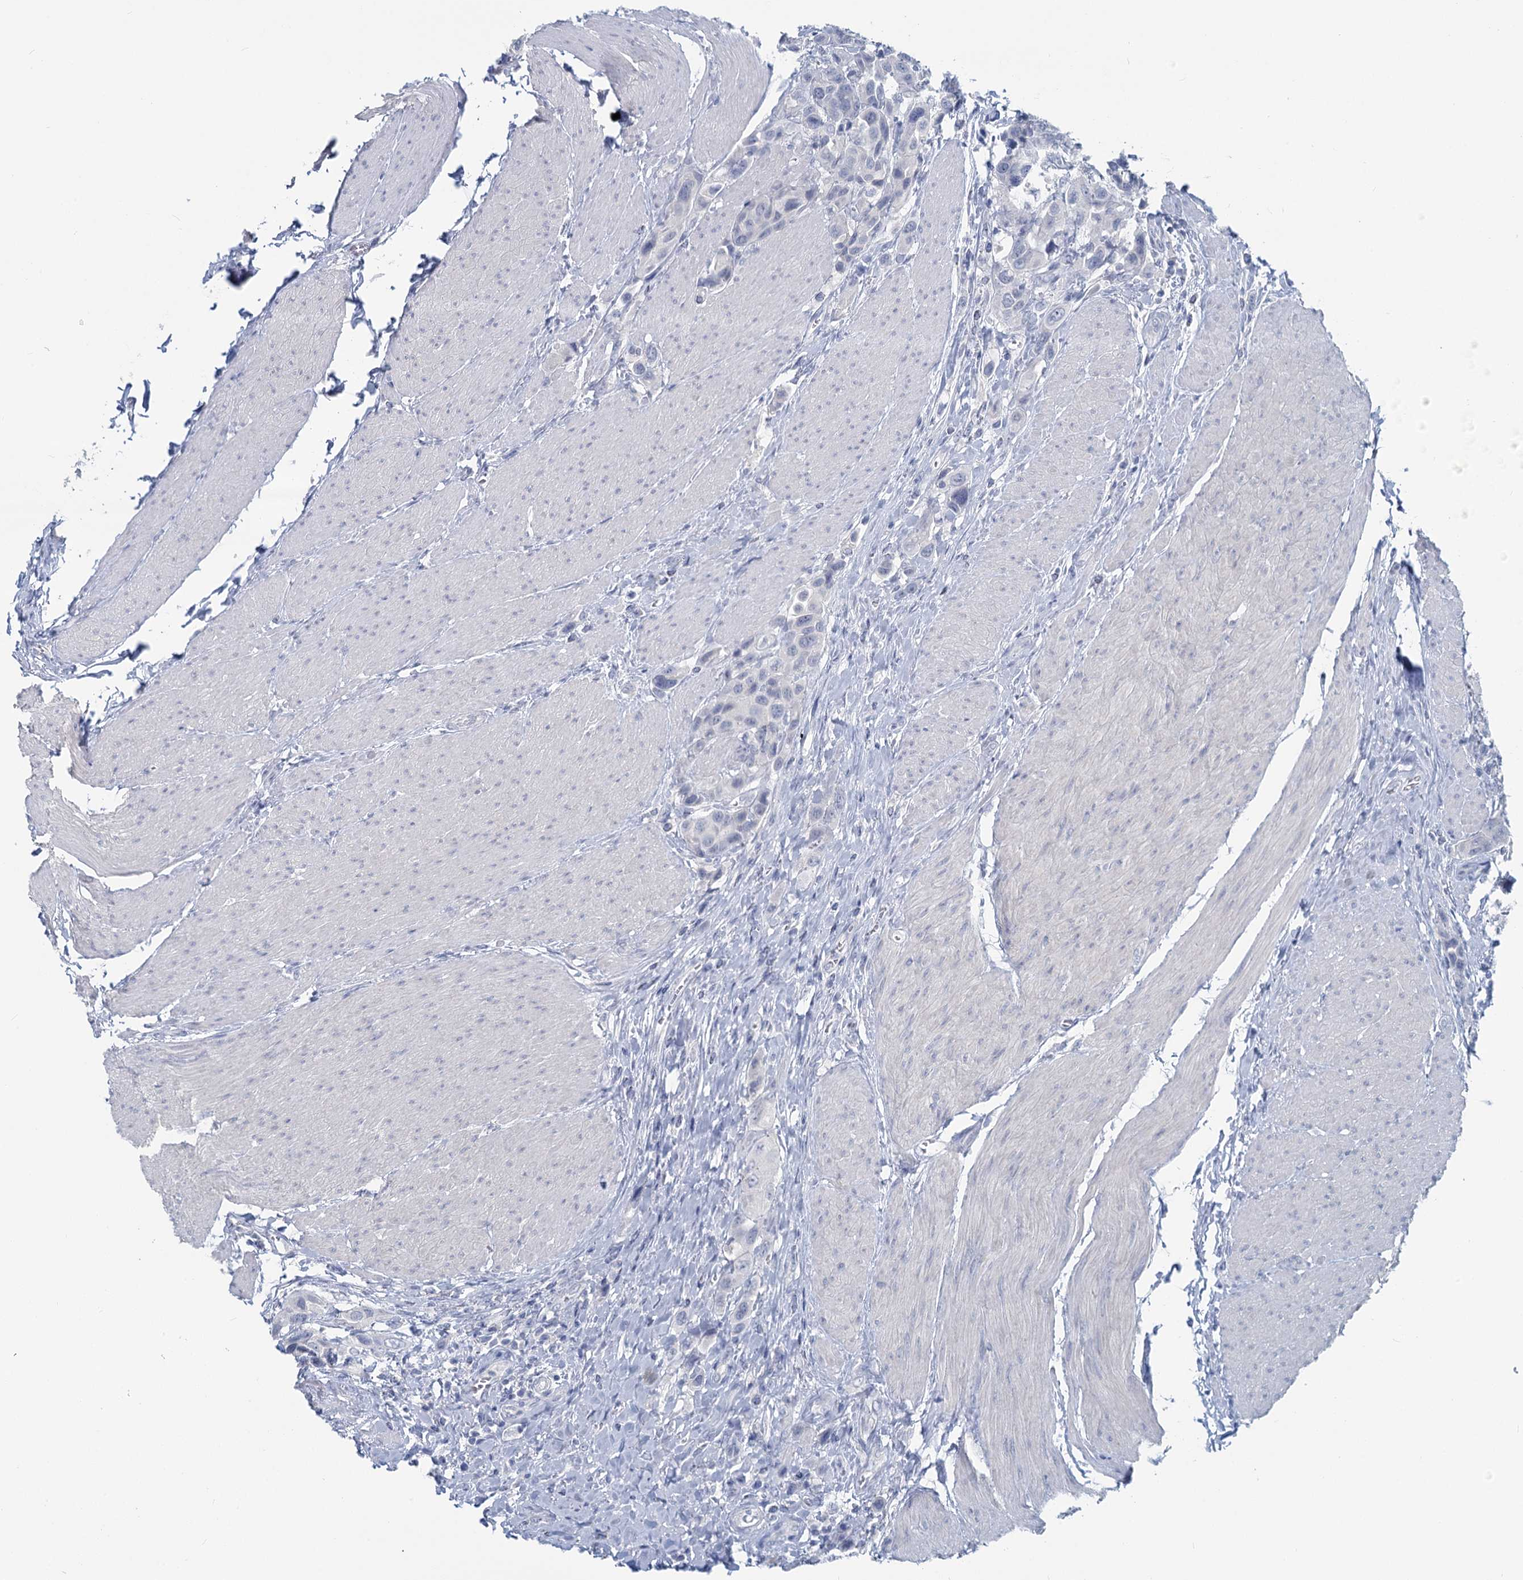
{"staining": {"intensity": "negative", "quantity": "none", "location": "none"}, "tissue": "urothelial cancer", "cell_type": "Tumor cells", "image_type": "cancer", "snomed": [{"axis": "morphology", "description": "Urothelial carcinoma, High grade"}, {"axis": "topography", "description": "Urinary bladder"}], "caption": "Tumor cells show no significant expression in high-grade urothelial carcinoma.", "gene": "CHGA", "patient": {"sex": "male", "age": 50}}